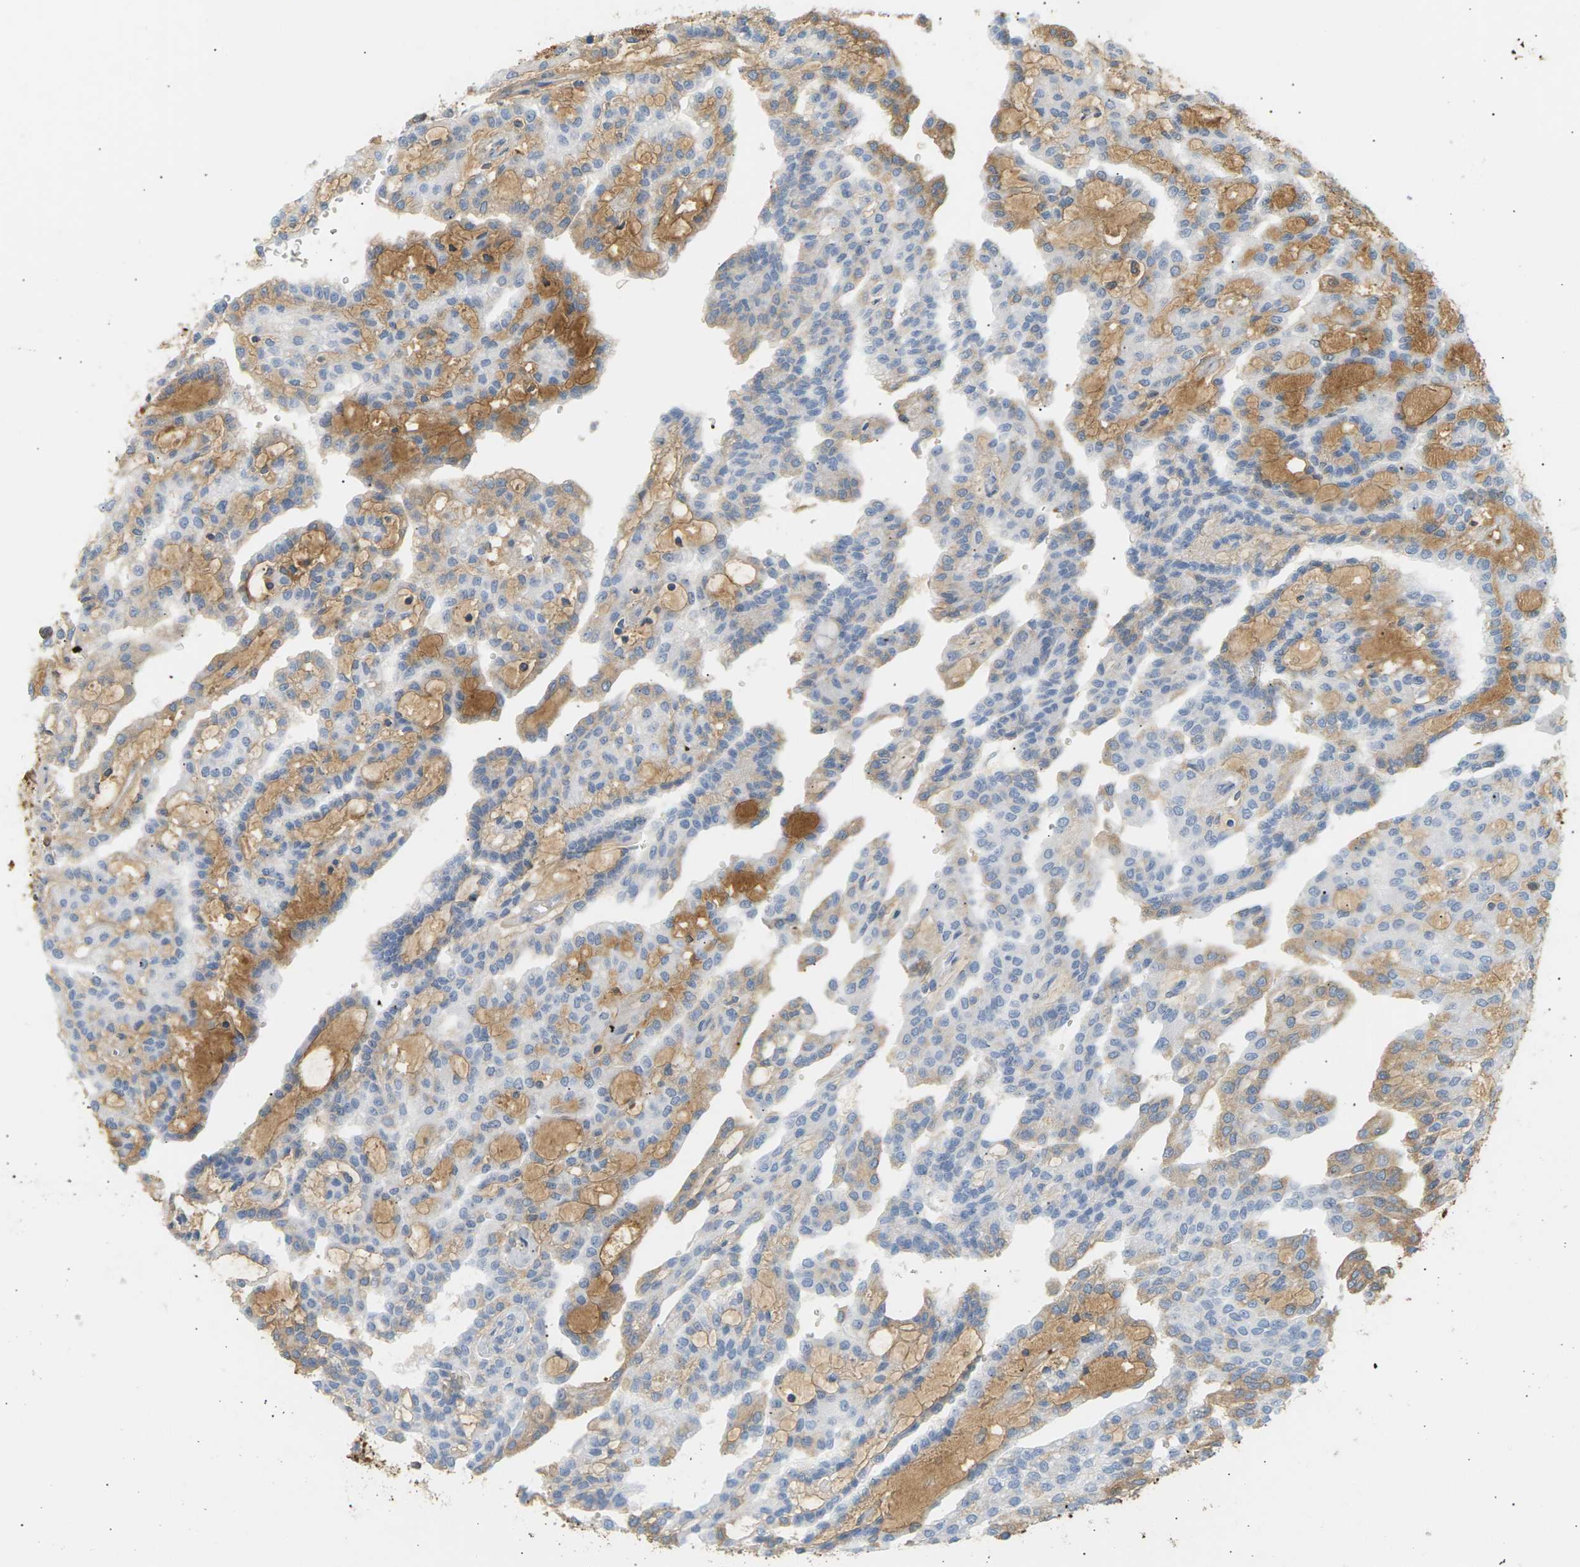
{"staining": {"intensity": "weak", "quantity": "<25%", "location": "cytoplasmic/membranous"}, "tissue": "renal cancer", "cell_type": "Tumor cells", "image_type": "cancer", "snomed": [{"axis": "morphology", "description": "Adenocarcinoma, NOS"}, {"axis": "topography", "description": "Kidney"}], "caption": "The photomicrograph reveals no staining of tumor cells in renal cancer (adenocarcinoma). (Brightfield microscopy of DAB immunohistochemistry (IHC) at high magnification).", "gene": "IGLC3", "patient": {"sex": "male", "age": 63}}